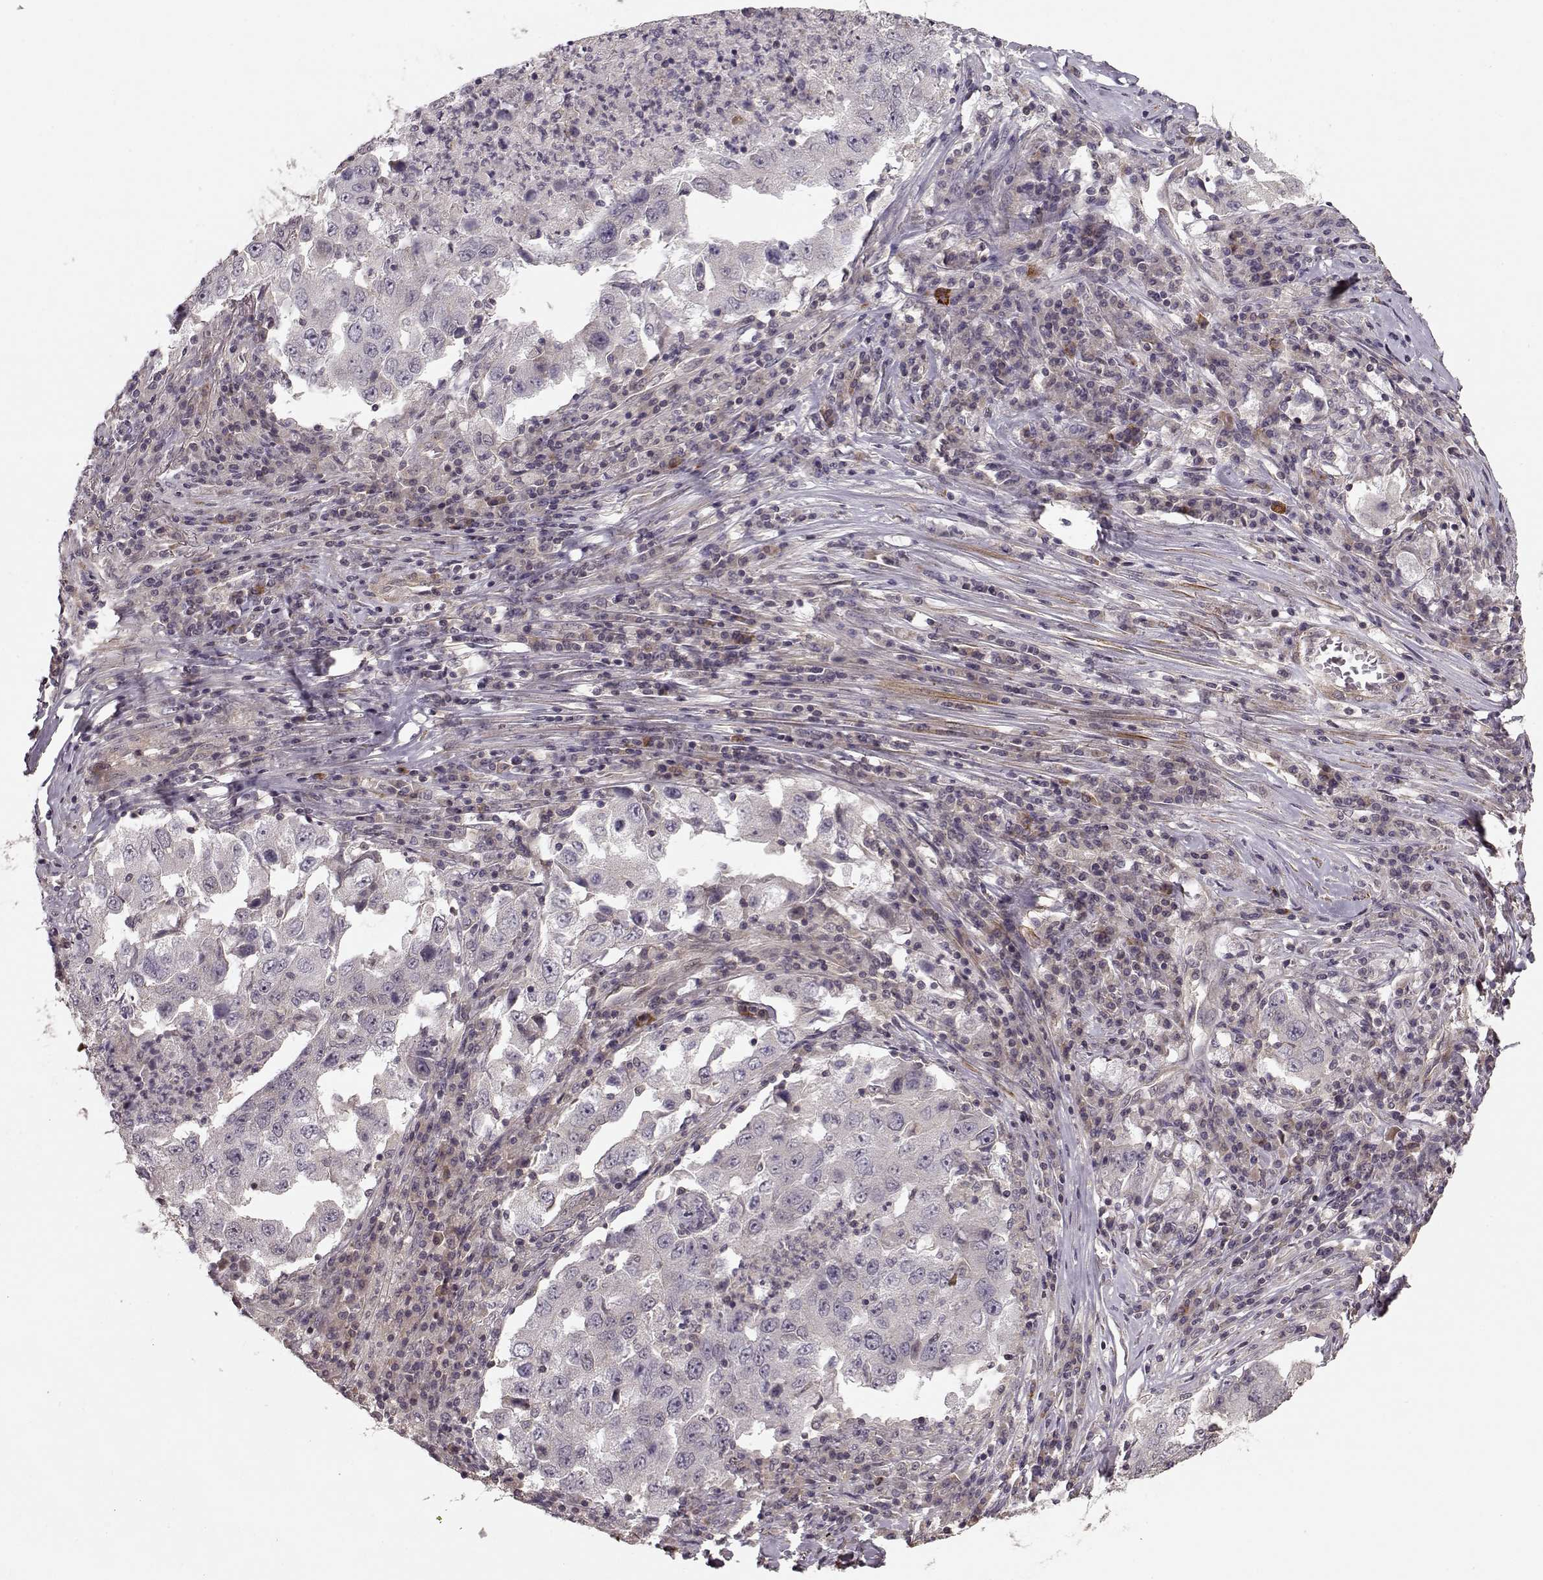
{"staining": {"intensity": "negative", "quantity": "none", "location": "none"}, "tissue": "lung cancer", "cell_type": "Tumor cells", "image_type": "cancer", "snomed": [{"axis": "morphology", "description": "Adenocarcinoma, NOS"}, {"axis": "topography", "description": "Lung"}], "caption": "A photomicrograph of human lung adenocarcinoma is negative for staining in tumor cells.", "gene": "SLAIN2", "patient": {"sex": "male", "age": 73}}